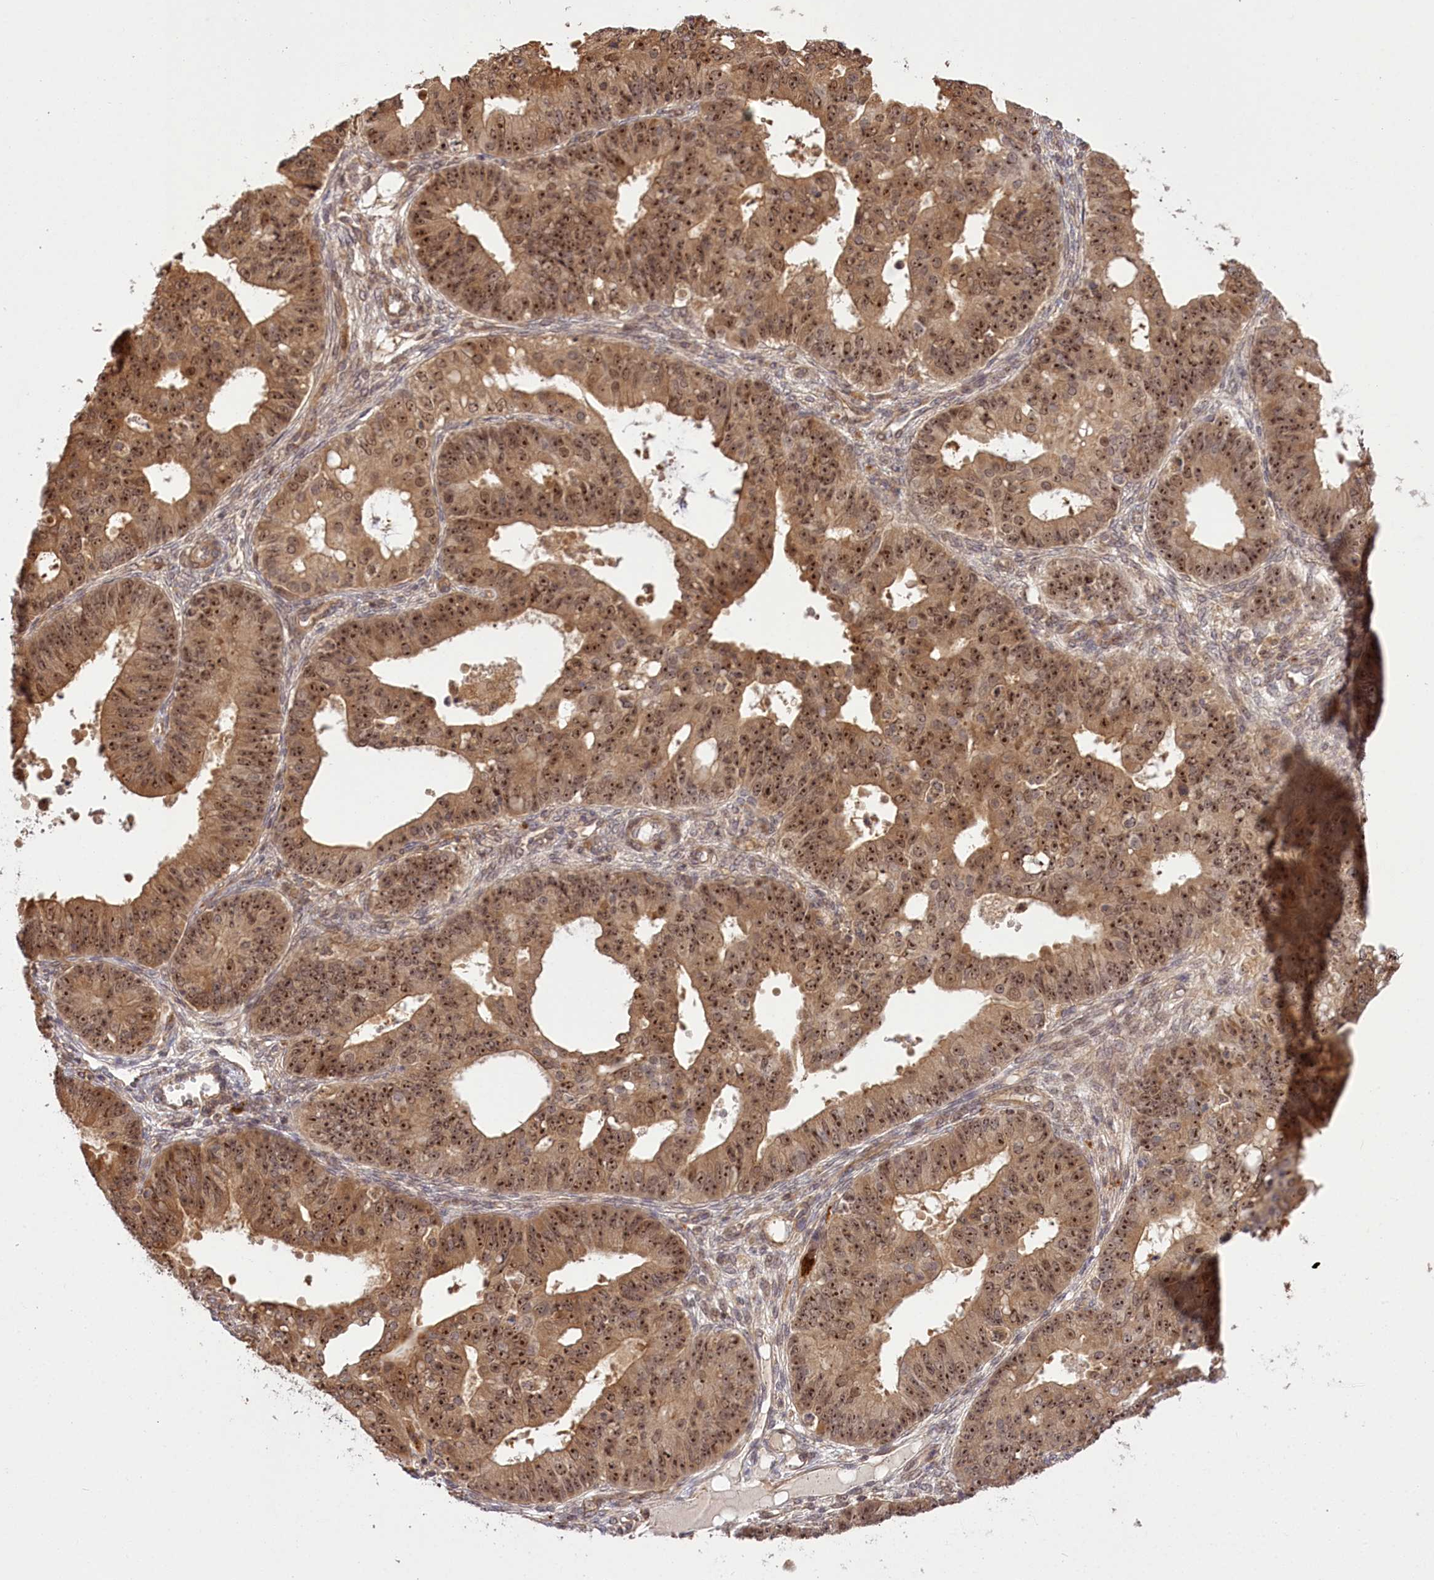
{"staining": {"intensity": "moderate", "quantity": ">75%", "location": "cytoplasmic/membranous,nuclear"}, "tissue": "ovarian cancer", "cell_type": "Tumor cells", "image_type": "cancer", "snomed": [{"axis": "morphology", "description": "Carcinoma, endometroid"}, {"axis": "topography", "description": "Appendix"}, {"axis": "topography", "description": "Ovary"}], "caption": "High-magnification brightfield microscopy of ovarian endometroid carcinoma stained with DAB (brown) and counterstained with hematoxylin (blue). tumor cells exhibit moderate cytoplasmic/membranous and nuclear positivity is identified in about>75% of cells.", "gene": "SERGEF", "patient": {"sex": "female", "age": 42}}